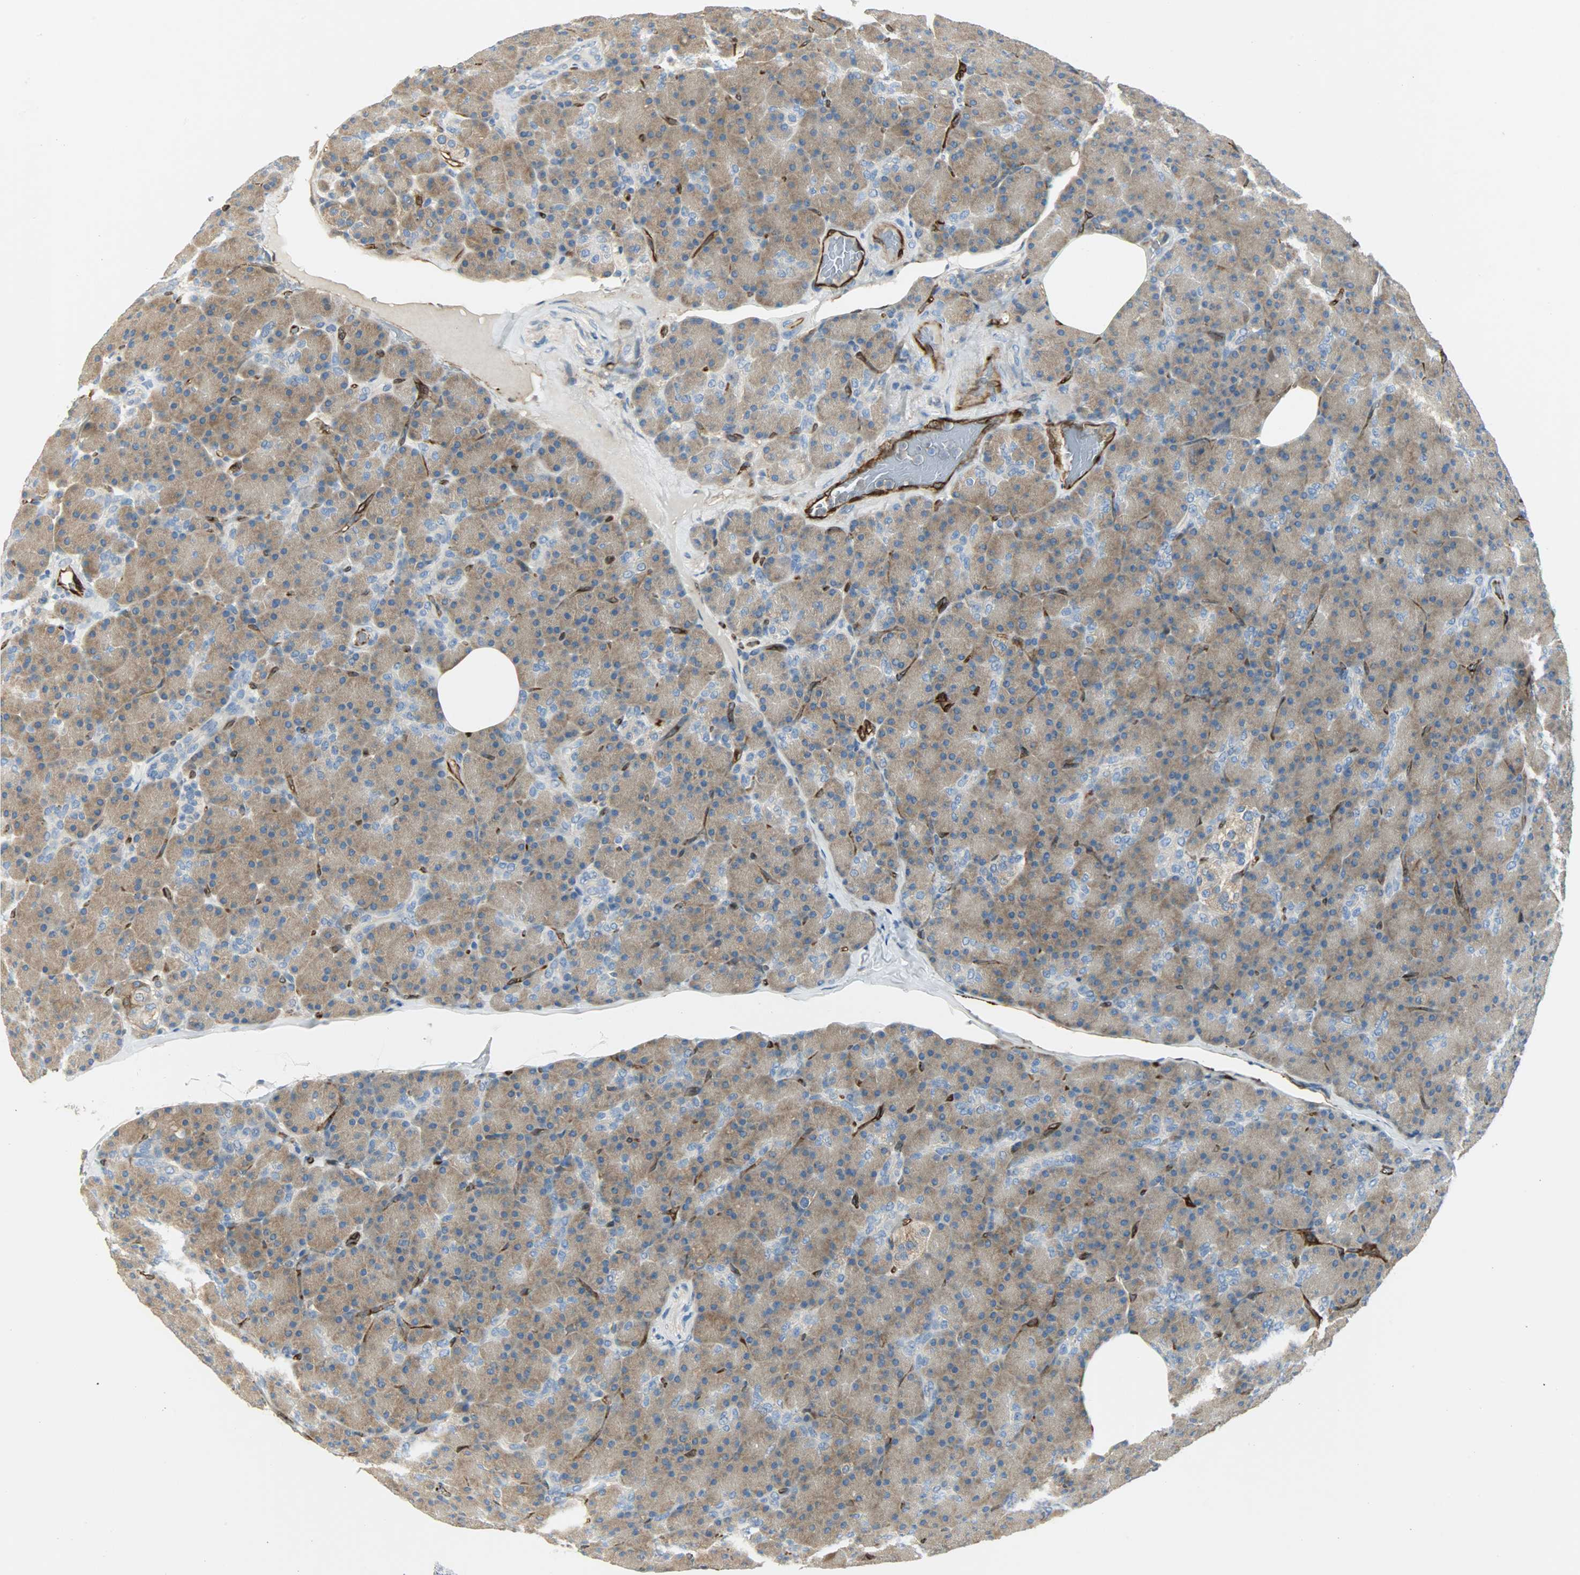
{"staining": {"intensity": "moderate", "quantity": ">75%", "location": "cytoplasmic/membranous"}, "tissue": "pancreas", "cell_type": "Exocrine glandular cells", "image_type": "normal", "snomed": [{"axis": "morphology", "description": "Normal tissue, NOS"}, {"axis": "topography", "description": "Pancreas"}], "caption": "Pancreas stained with immunohistochemistry exhibits moderate cytoplasmic/membranous expression in approximately >75% of exocrine glandular cells. The staining was performed using DAB (3,3'-diaminobenzidine) to visualize the protein expression in brown, while the nuclei were stained in blue with hematoxylin (Magnification: 20x).", "gene": "WARS1", "patient": {"sex": "female", "age": 43}}